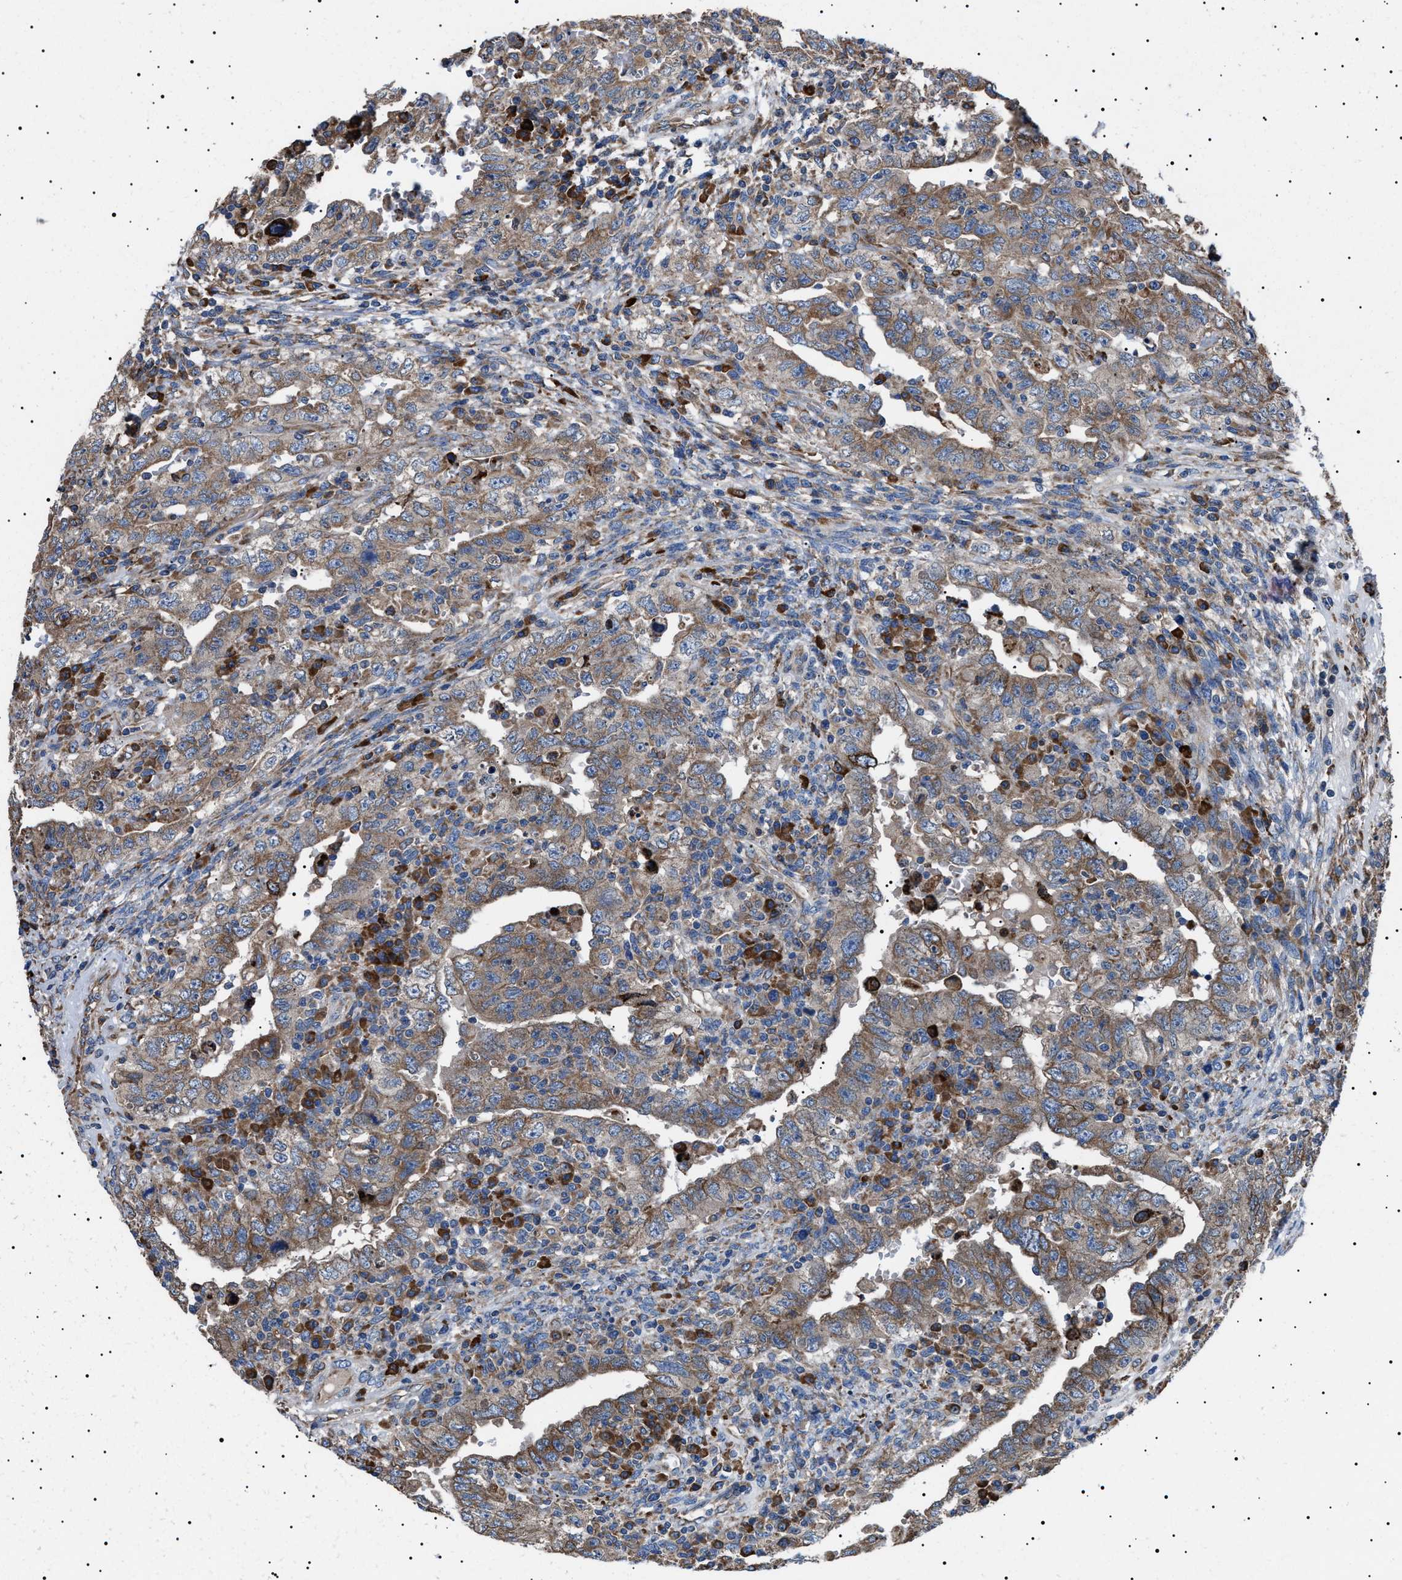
{"staining": {"intensity": "moderate", "quantity": ">75%", "location": "cytoplasmic/membranous"}, "tissue": "testis cancer", "cell_type": "Tumor cells", "image_type": "cancer", "snomed": [{"axis": "morphology", "description": "Carcinoma, Embryonal, NOS"}, {"axis": "topography", "description": "Testis"}], "caption": "Human embryonal carcinoma (testis) stained with a brown dye exhibits moderate cytoplasmic/membranous positive staining in approximately >75% of tumor cells.", "gene": "TOP1MT", "patient": {"sex": "male", "age": 26}}